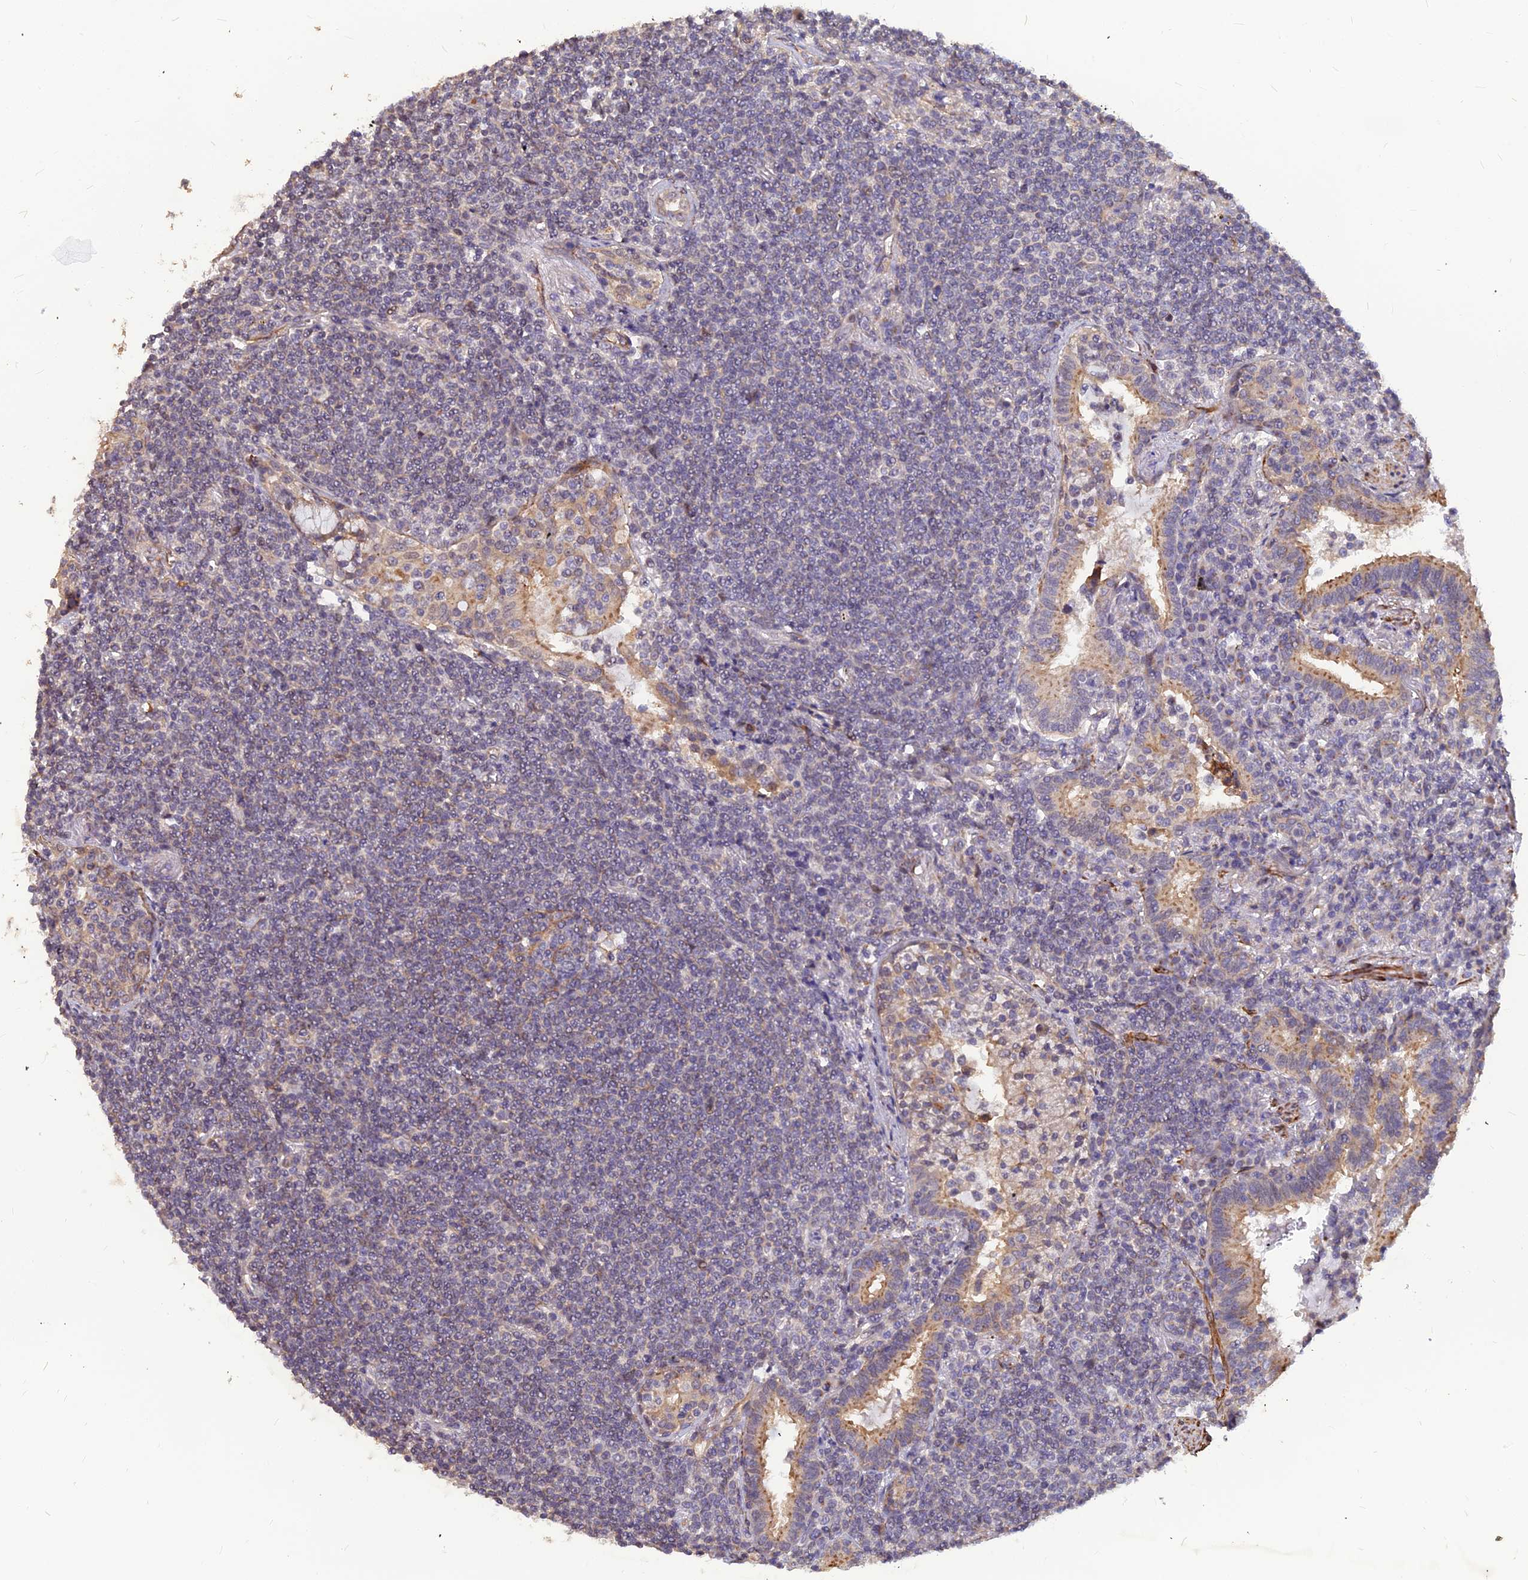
{"staining": {"intensity": "weak", "quantity": "25%-75%", "location": "cytoplasmic/membranous"}, "tissue": "lymphoma", "cell_type": "Tumor cells", "image_type": "cancer", "snomed": [{"axis": "morphology", "description": "Malignant lymphoma, non-Hodgkin's type, Low grade"}, {"axis": "topography", "description": "Lung"}], "caption": "Weak cytoplasmic/membranous positivity for a protein is present in approximately 25%-75% of tumor cells of low-grade malignant lymphoma, non-Hodgkin's type using IHC.", "gene": "LEKR1", "patient": {"sex": "female", "age": 71}}